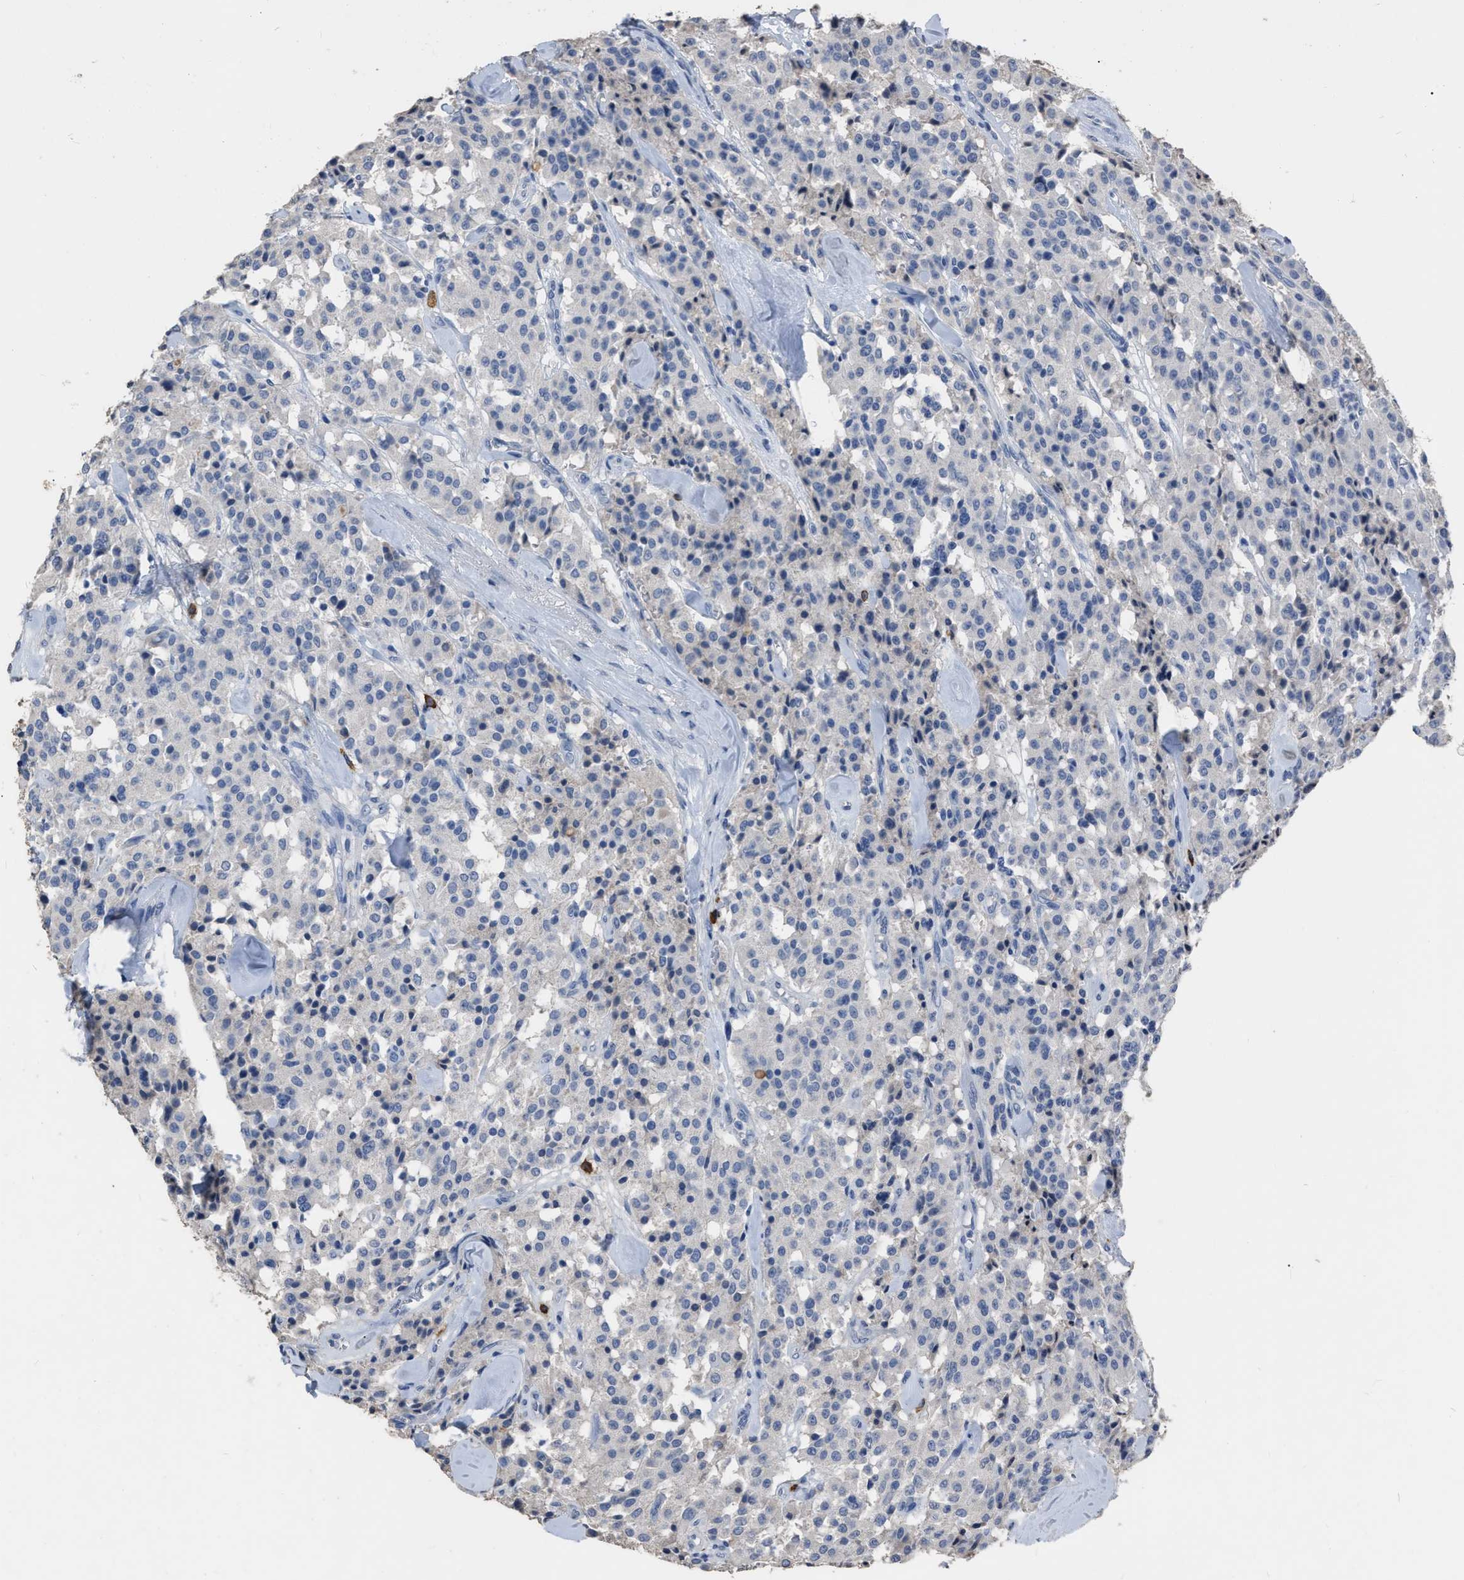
{"staining": {"intensity": "negative", "quantity": "none", "location": "none"}, "tissue": "carcinoid", "cell_type": "Tumor cells", "image_type": "cancer", "snomed": [{"axis": "morphology", "description": "Carcinoid, malignant, NOS"}, {"axis": "topography", "description": "Lung"}], "caption": "DAB (3,3'-diaminobenzidine) immunohistochemical staining of carcinoid reveals no significant positivity in tumor cells. (Immunohistochemistry (ihc), brightfield microscopy, high magnification).", "gene": "HABP2", "patient": {"sex": "male", "age": 30}}